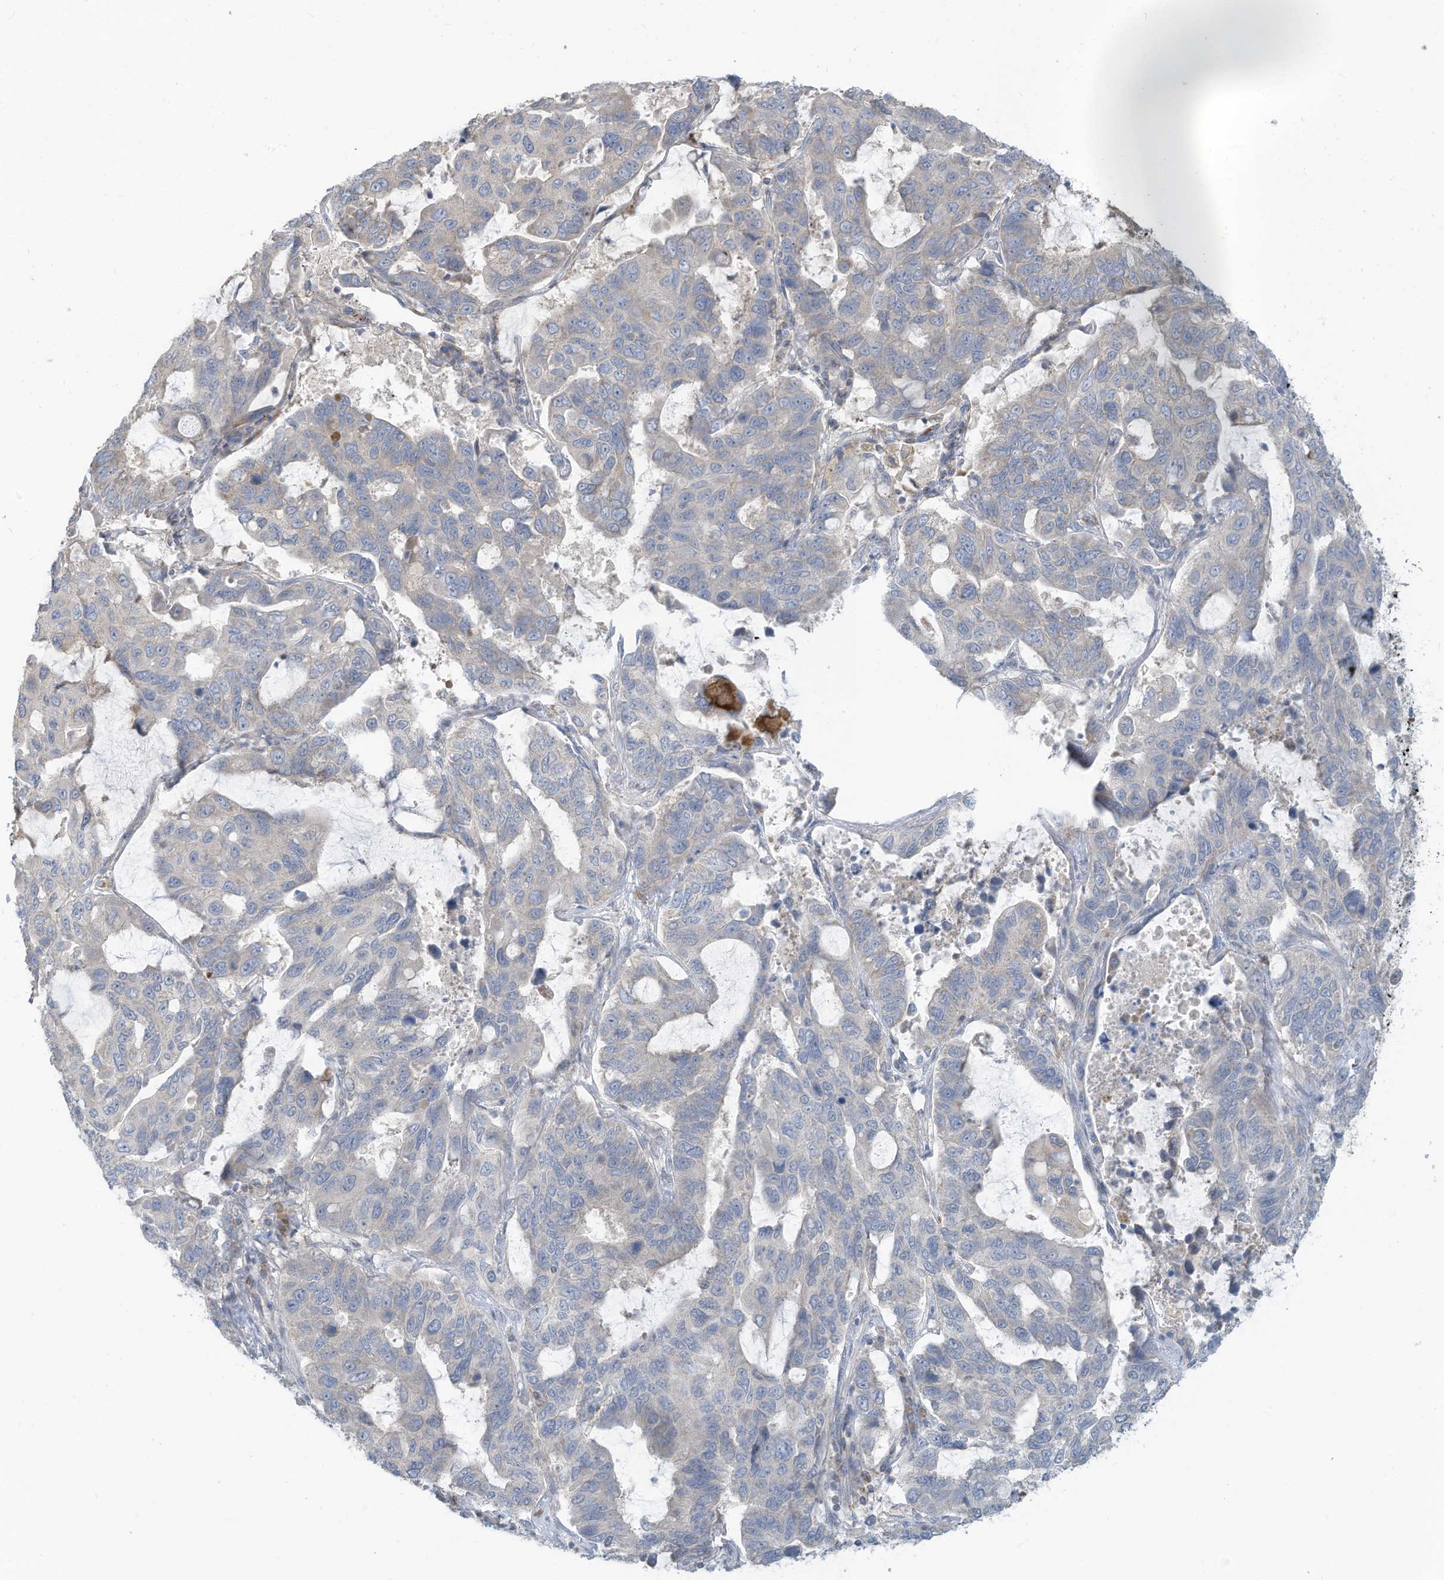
{"staining": {"intensity": "negative", "quantity": "none", "location": "none"}, "tissue": "lung cancer", "cell_type": "Tumor cells", "image_type": "cancer", "snomed": [{"axis": "morphology", "description": "Adenocarcinoma, NOS"}, {"axis": "topography", "description": "Lung"}], "caption": "There is no significant expression in tumor cells of lung cancer. The staining is performed using DAB (3,3'-diaminobenzidine) brown chromogen with nuclei counter-stained in using hematoxylin.", "gene": "GTPBP2", "patient": {"sex": "male", "age": 64}}